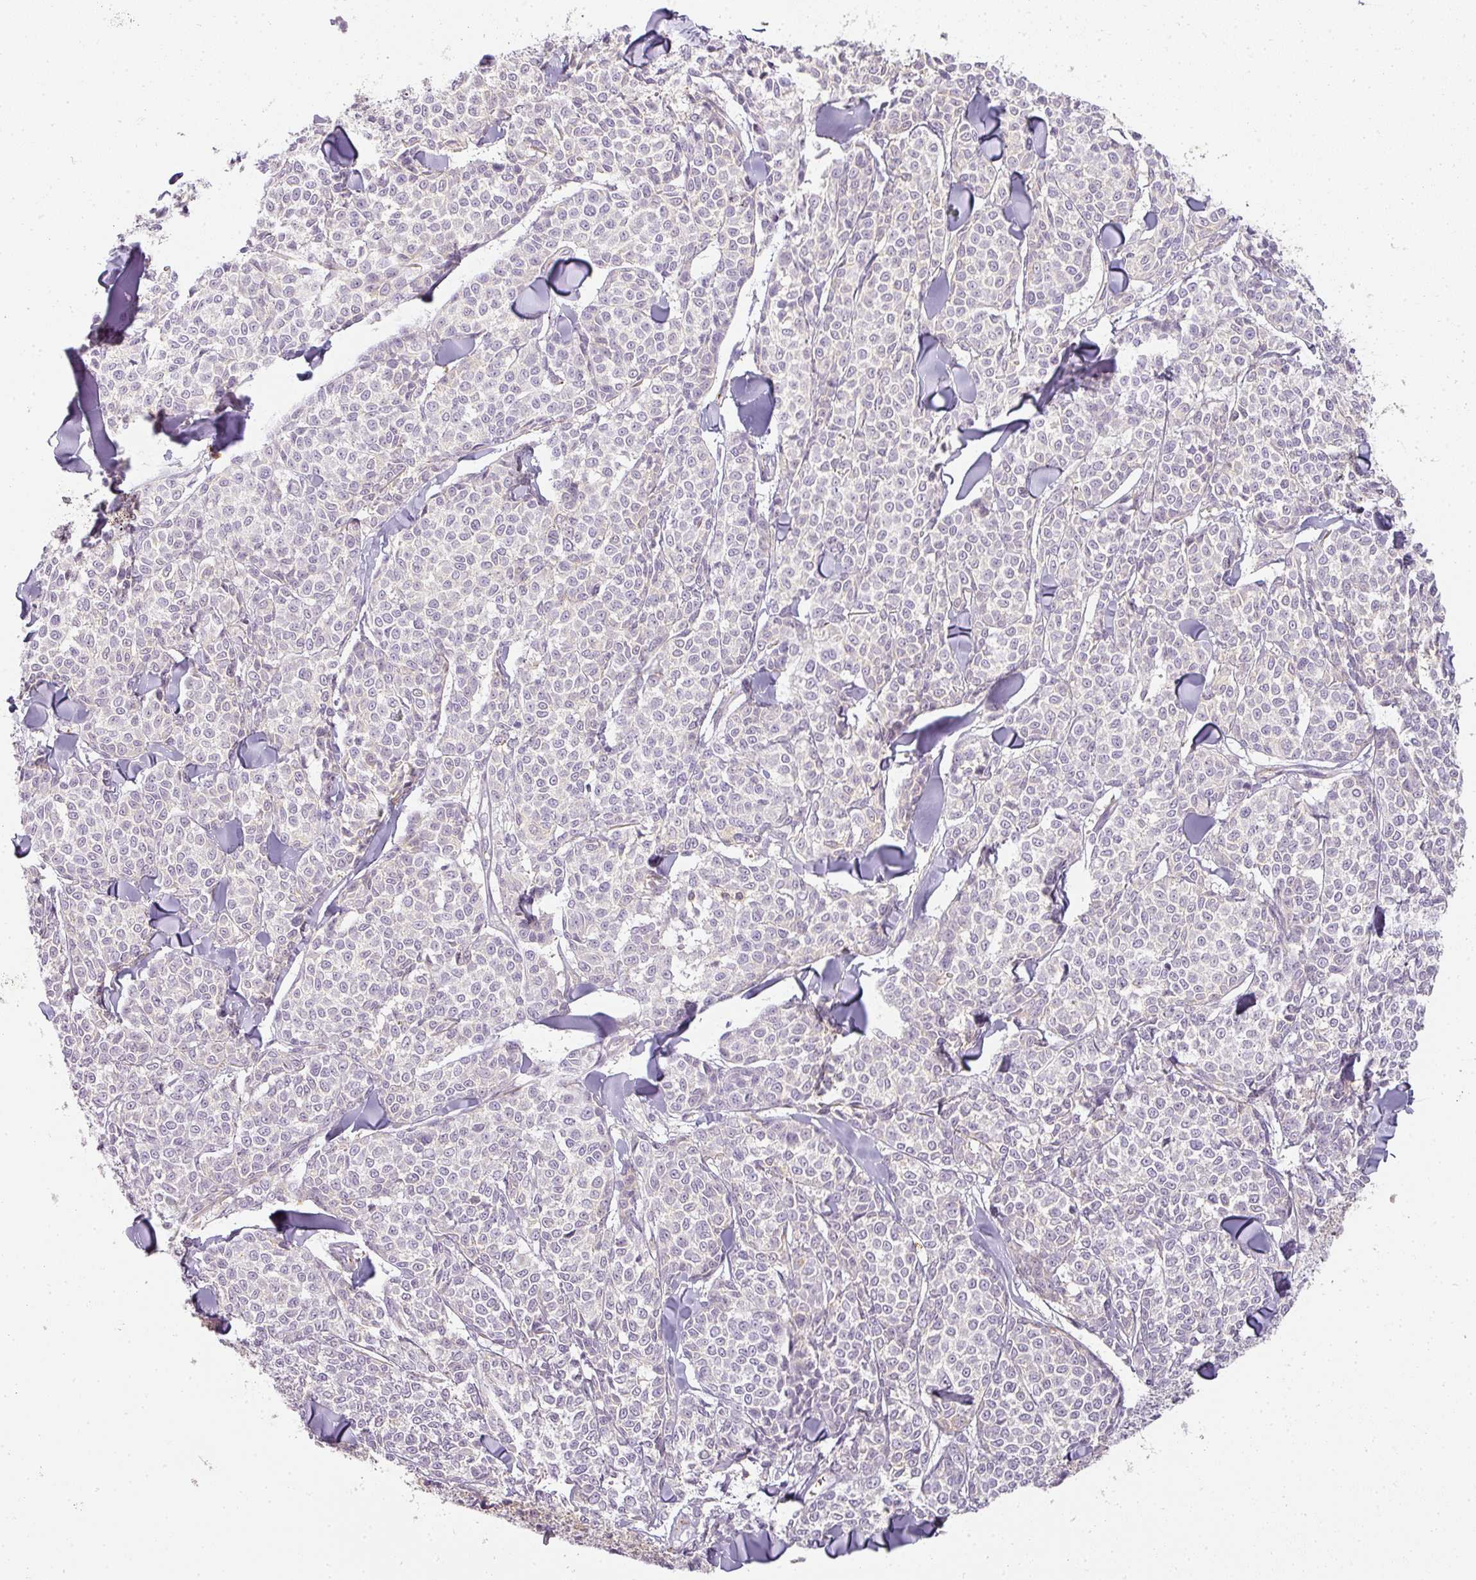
{"staining": {"intensity": "weak", "quantity": "<25%", "location": "cytoplasmic/membranous"}, "tissue": "melanoma", "cell_type": "Tumor cells", "image_type": "cancer", "snomed": [{"axis": "morphology", "description": "Malignant melanoma, NOS"}, {"axis": "topography", "description": "Skin"}], "caption": "High magnification brightfield microscopy of melanoma stained with DAB (3,3'-diaminobenzidine) (brown) and counterstained with hematoxylin (blue): tumor cells show no significant positivity.", "gene": "TMEM42", "patient": {"sex": "male", "age": 46}}